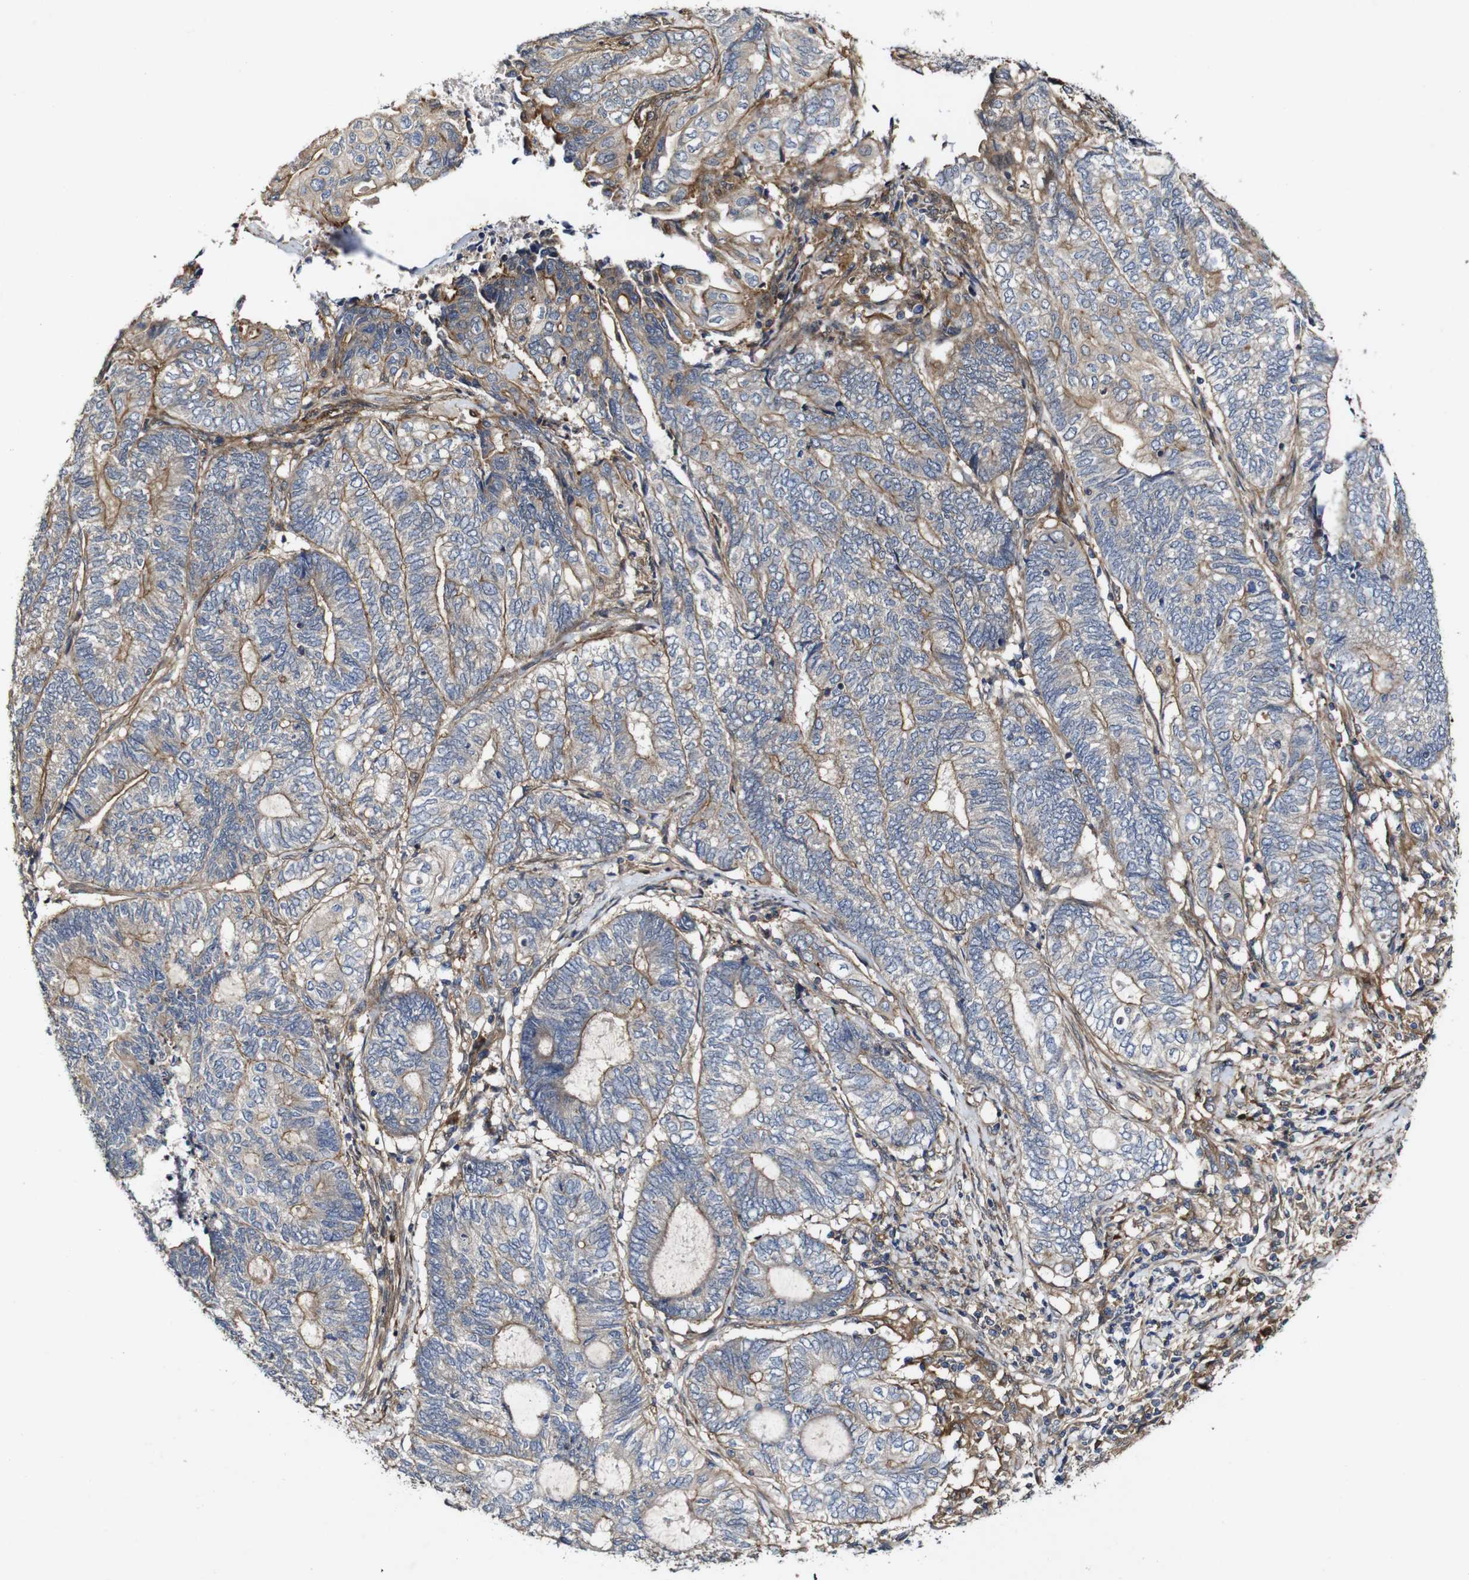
{"staining": {"intensity": "weak", "quantity": ">75%", "location": "cytoplasmic/membranous"}, "tissue": "endometrial cancer", "cell_type": "Tumor cells", "image_type": "cancer", "snomed": [{"axis": "morphology", "description": "Adenocarcinoma, NOS"}, {"axis": "topography", "description": "Uterus"}, {"axis": "topography", "description": "Endometrium"}], "caption": "Immunohistochemistry micrograph of human endometrial adenocarcinoma stained for a protein (brown), which reveals low levels of weak cytoplasmic/membranous staining in about >75% of tumor cells.", "gene": "GSDME", "patient": {"sex": "female", "age": 70}}